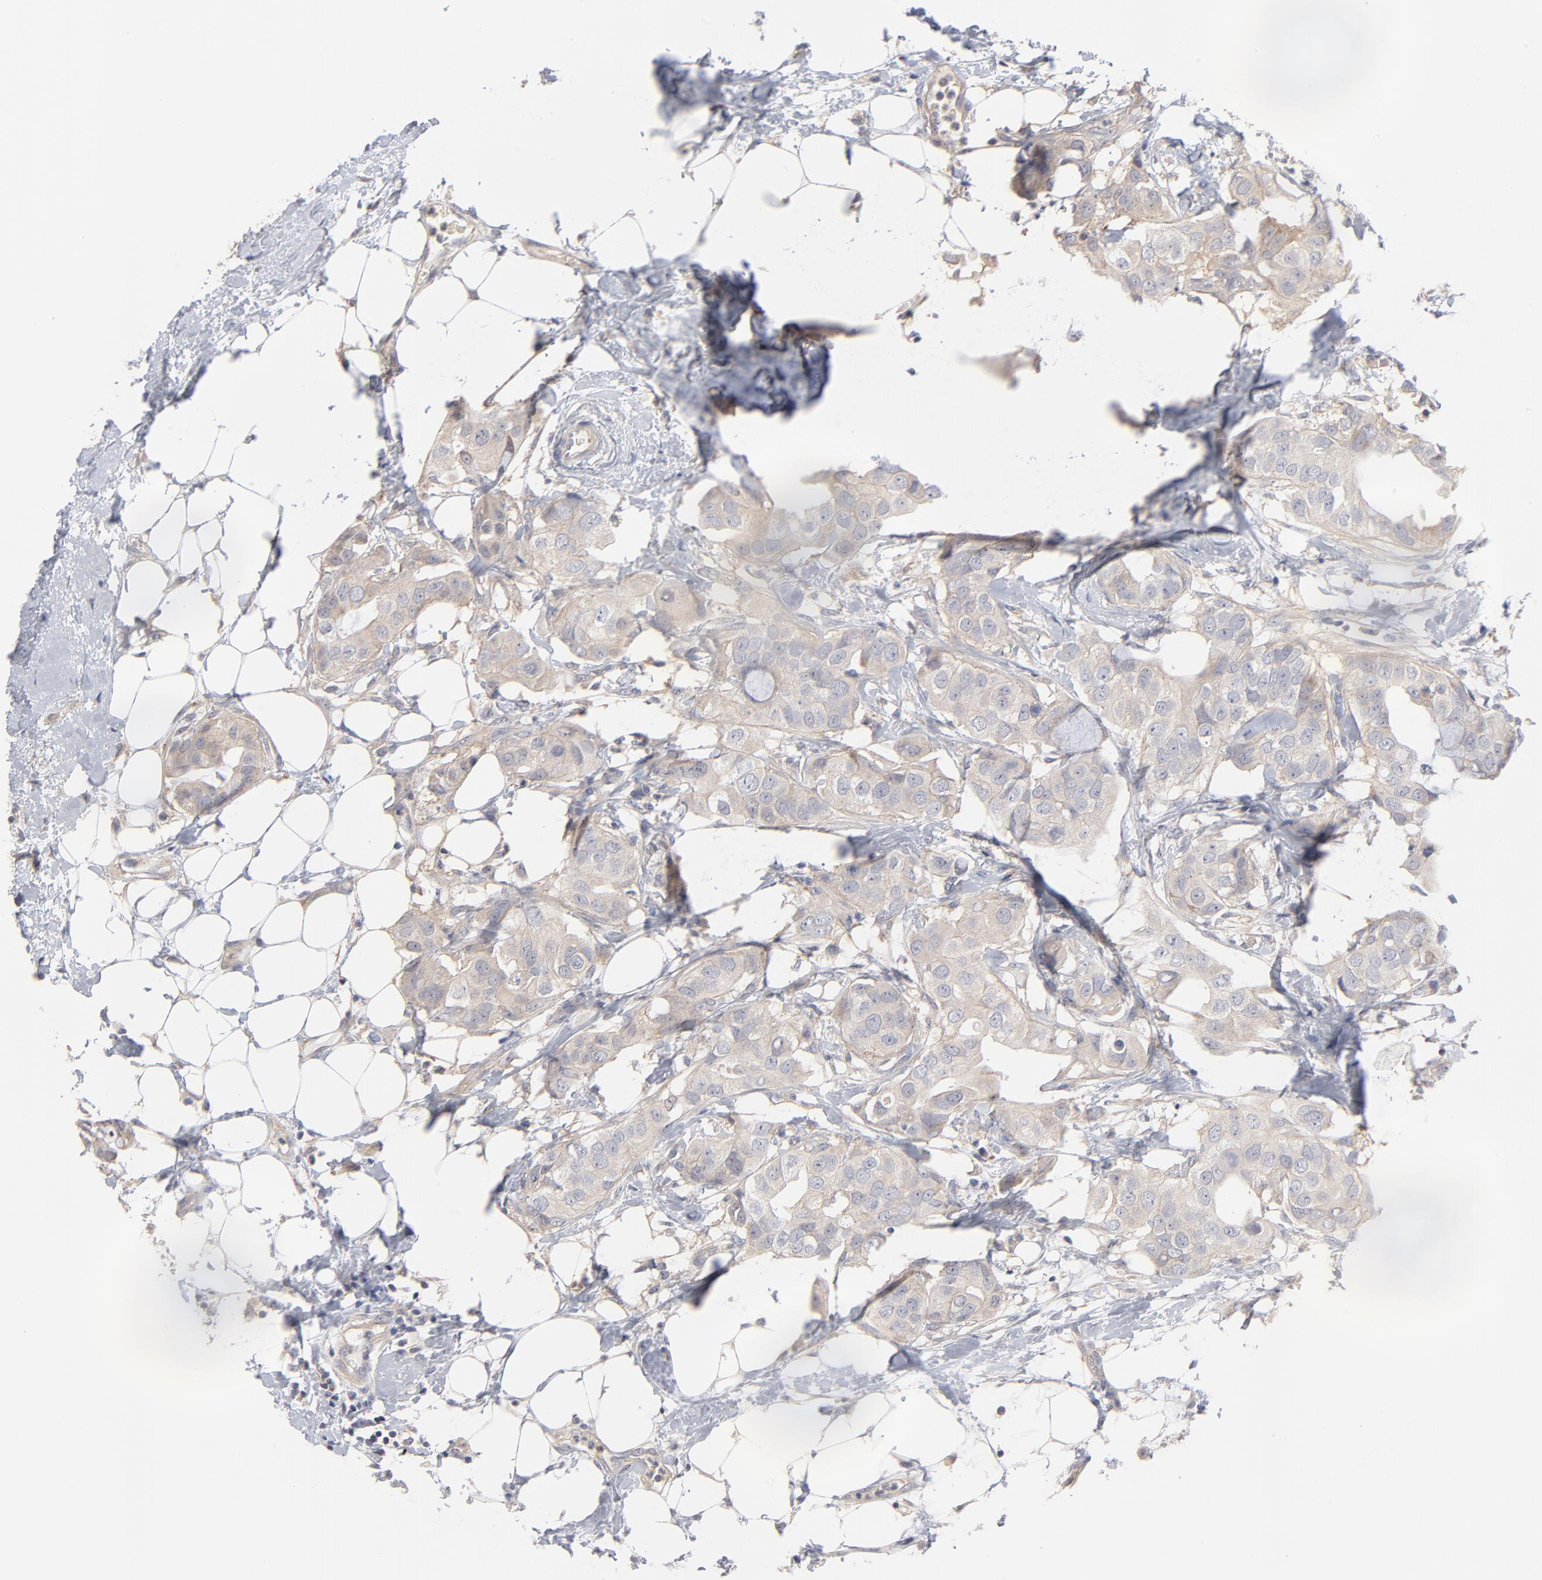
{"staining": {"intensity": "weak", "quantity": ">75%", "location": "cytoplasmic/membranous"}, "tissue": "breast cancer", "cell_type": "Tumor cells", "image_type": "cancer", "snomed": [{"axis": "morphology", "description": "Duct carcinoma"}, {"axis": "topography", "description": "Breast"}], "caption": "Weak cytoplasmic/membranous protein positivity is seen in approximately >75% of tumor cells in intraductal carcinoma (breast). (DAB (3,3'-diaminobenzidine) IHC, brown staining for protein, blue staining for nuclei).", "gene": "SLC16A1", "patient": {"sex": "female", "age": 40}}